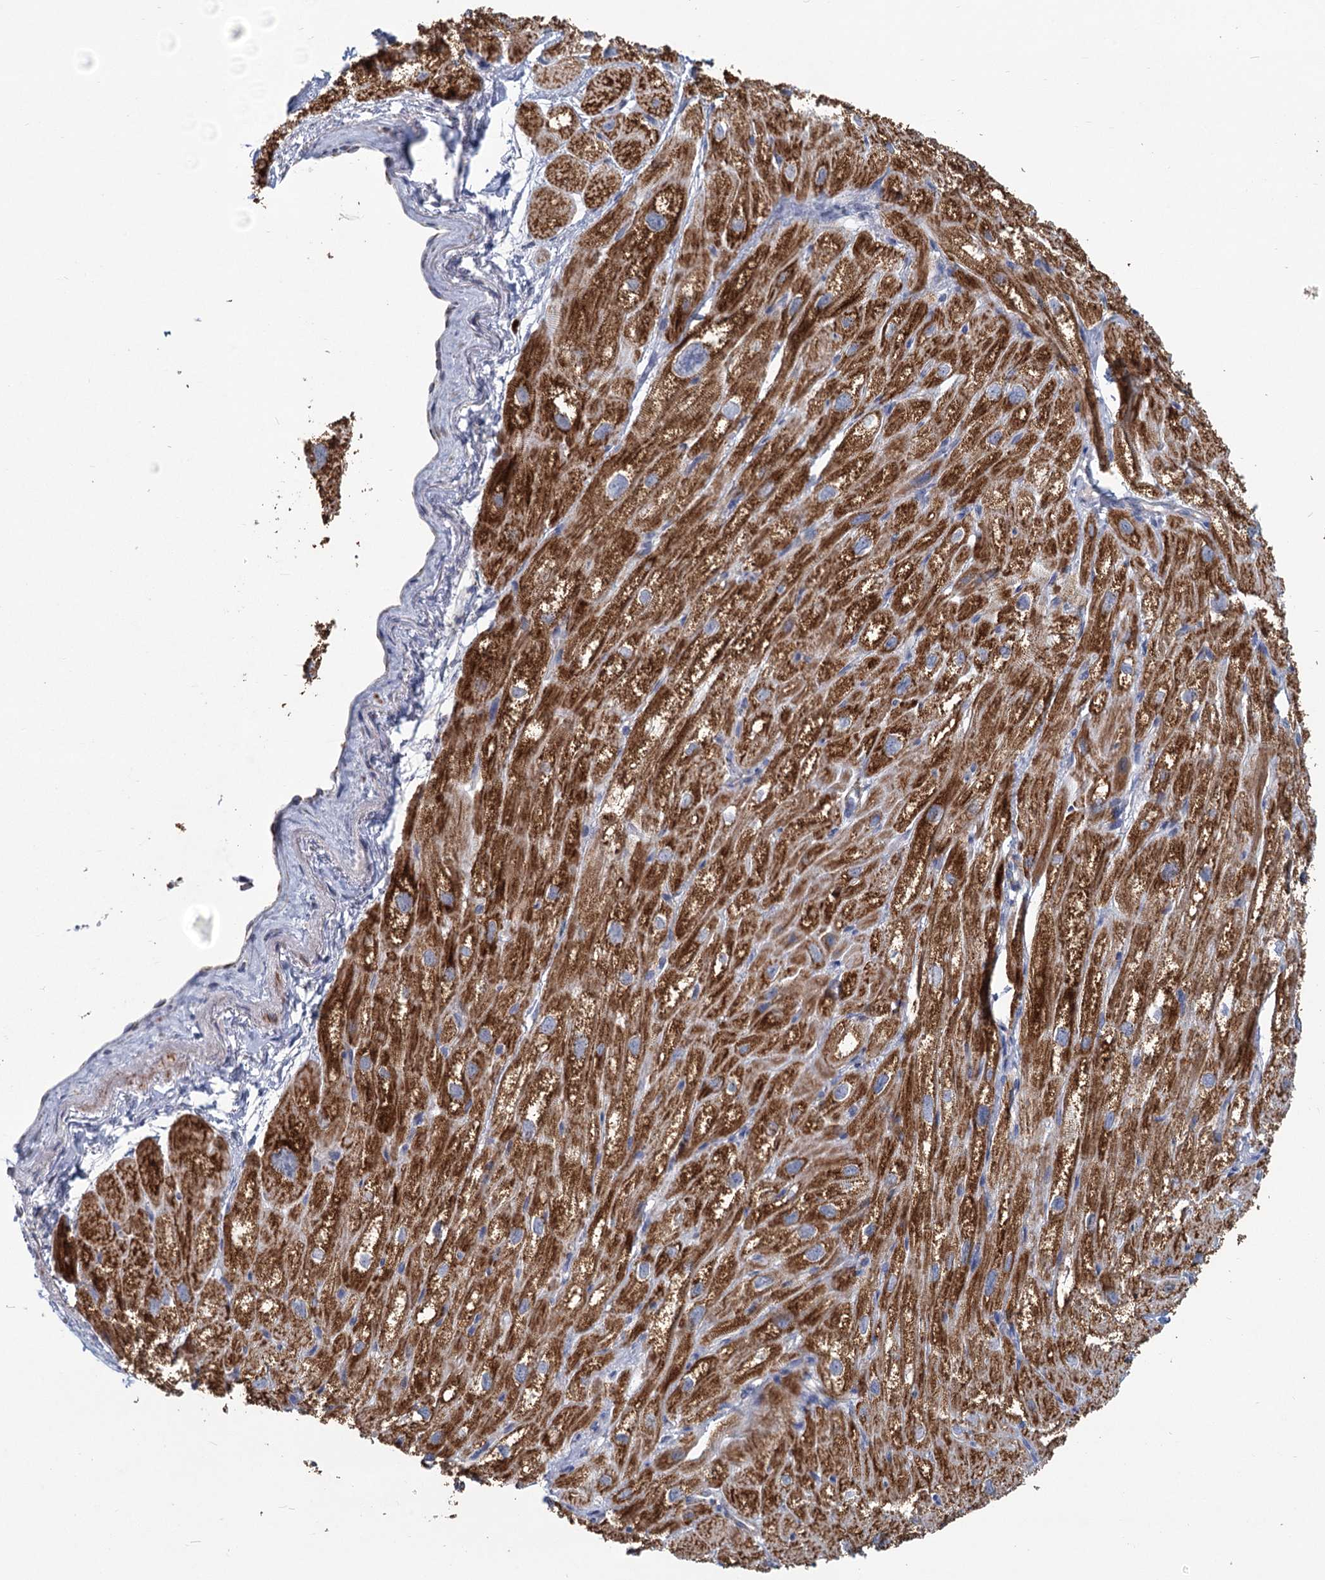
{"staining": {"intensity": "strong", "quantity": ">75%", "location": "cytoplasmic/membranous"}, "tissue": "heart muscle", "cell_type": "Cardiomyocytes", "image_type": "normal", "snomed": [{"axis": "morphology", "description": "Normal tissue, NOS"}, {"axis": "topography", "description": "Heart"}], "caption": "Immunohistochemical staining of unremarkable human heart muscle exhibits high levels of strong cytoplasmic/membranous staining in about >75% of cardiomyocytes.", "gene": "NDUFC2", "patient": {"sex": "male", "age": 50}}